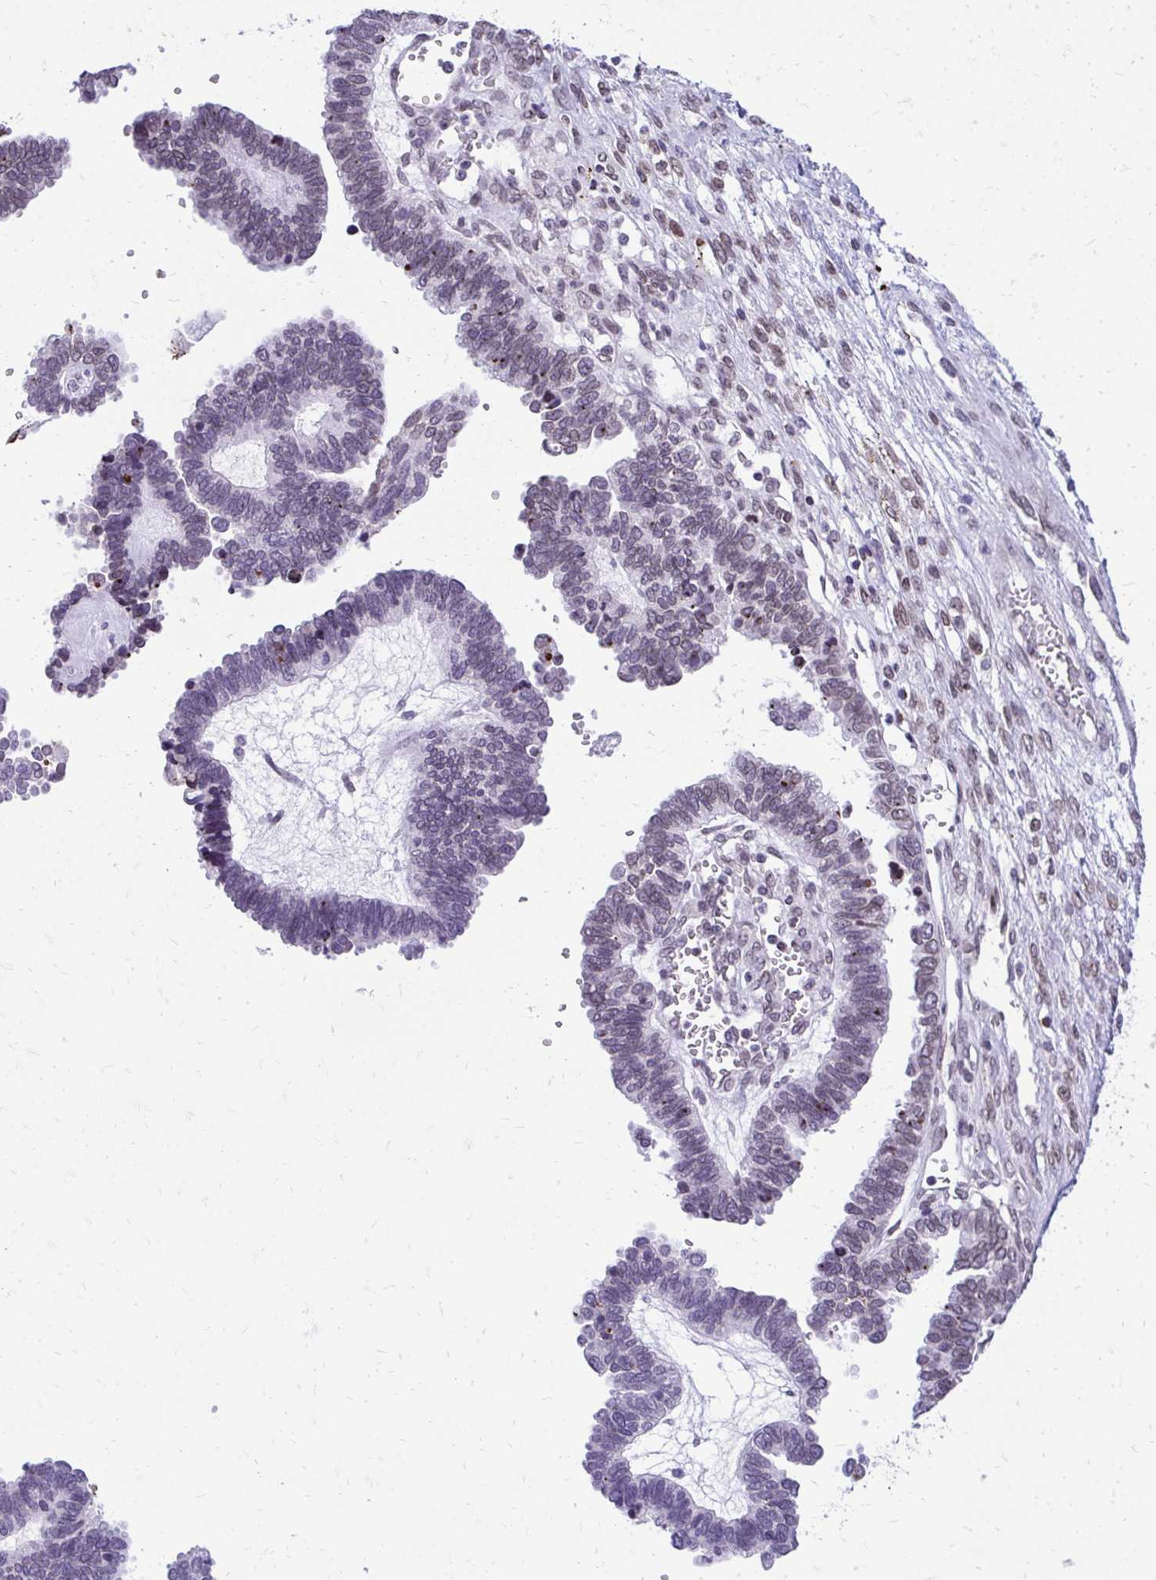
{"staining": {"intensity": "negative", "quantity": "none", "location": "none"}, "tissue": "ovarian cancer", "cell_type": "Tumor cells", "image_type": "cancer", "snomed": [{"axis": "morphology", "description": "Cystadenocarcinoma, serous, NOS"}, {"axis": "topography", "description": "Ovary"}], "caption": "A high-resolution image shows IHC staining of ovarian cancer (serous cystadenocarcinoma), which shows no significant expression in tumor cells.", "gene": "BANF1", "patient": {"sex": "female", "age": 51}}